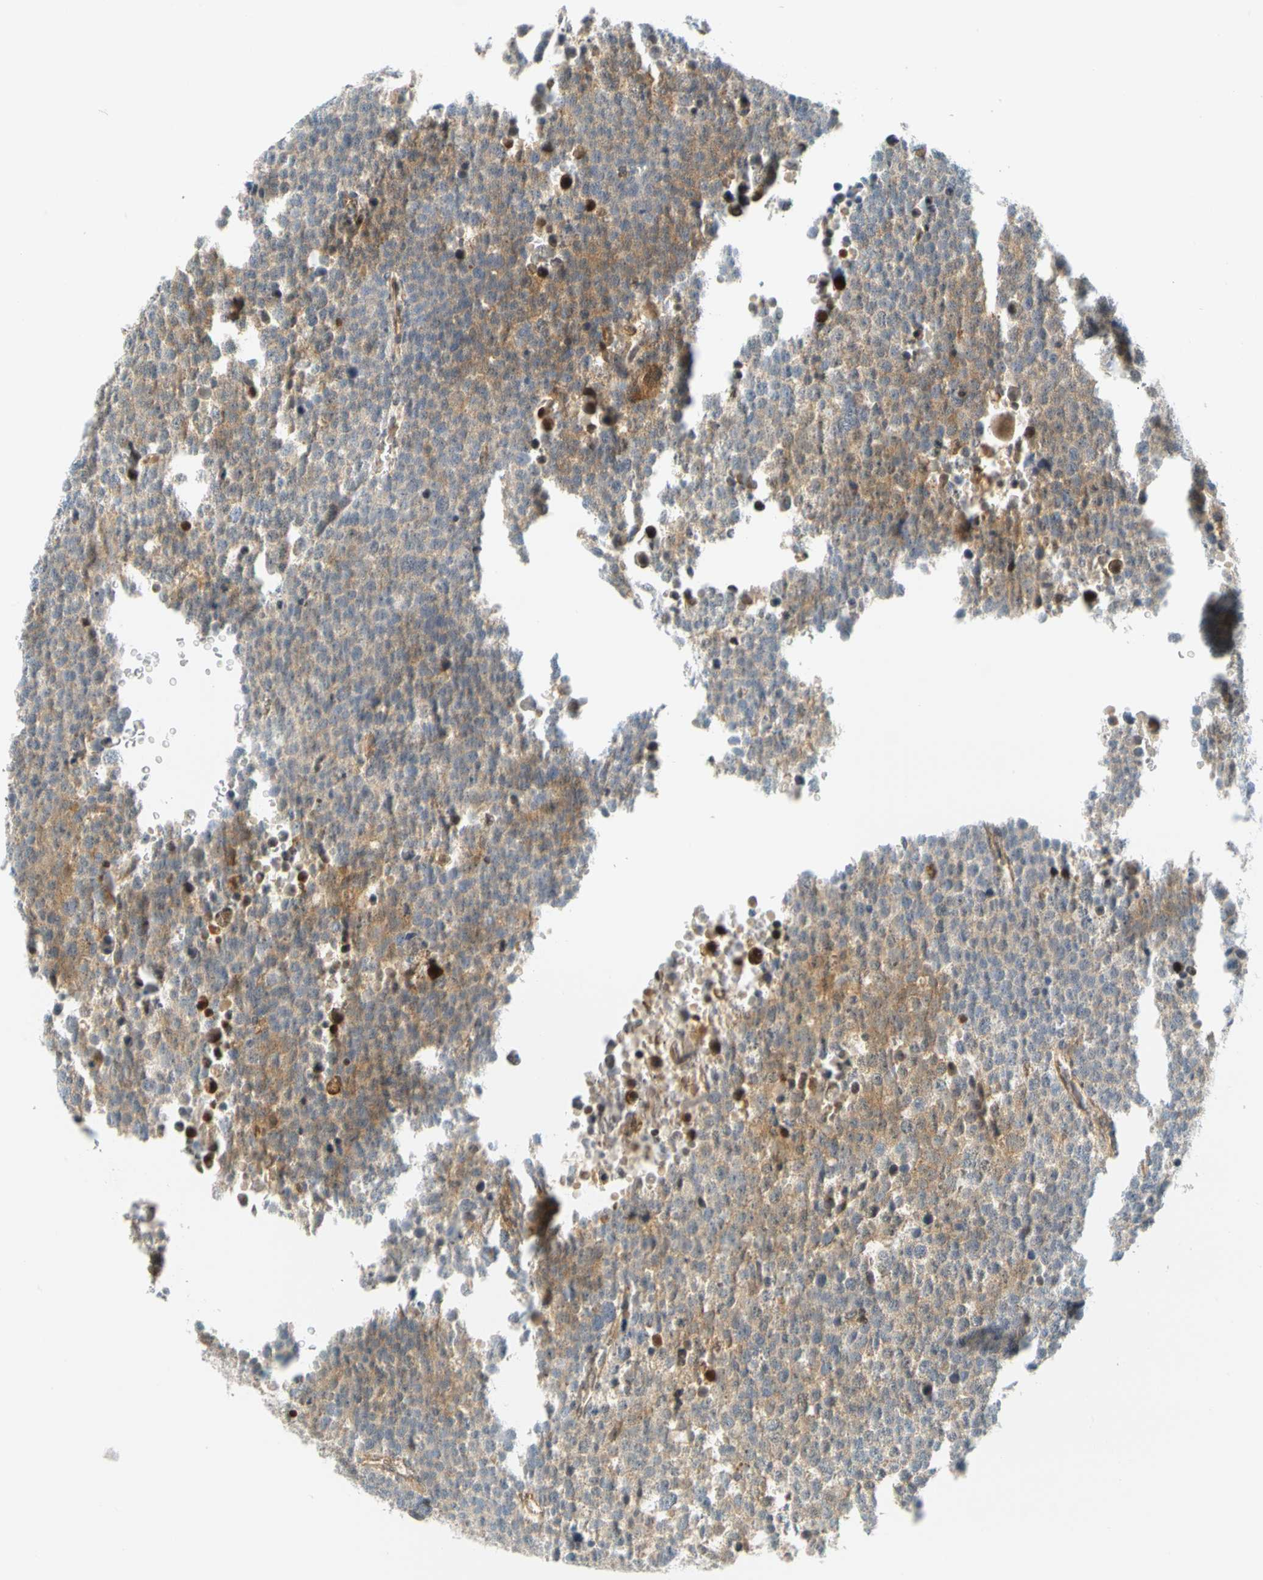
{"staining": {"intensity": "moderate", "quantity": "25%-75%", "location": "cytoplasmic/membranous"}, "tissue": "testis cancer", "cell_type": "Tumor cells", "image_type": "cancer", "snomed": [{"axis": "morphology", "description": "Seminoma, NOS"}, {"axis": "topography", "description": "Testis"}], "caption": "Testis cancer (seminoma) stained for a protein displays moderate cytoplasmic/membranous positivity in tumor cells.", "gene": "MAPK9", "patient": {"sex": "male", "age": 71}}